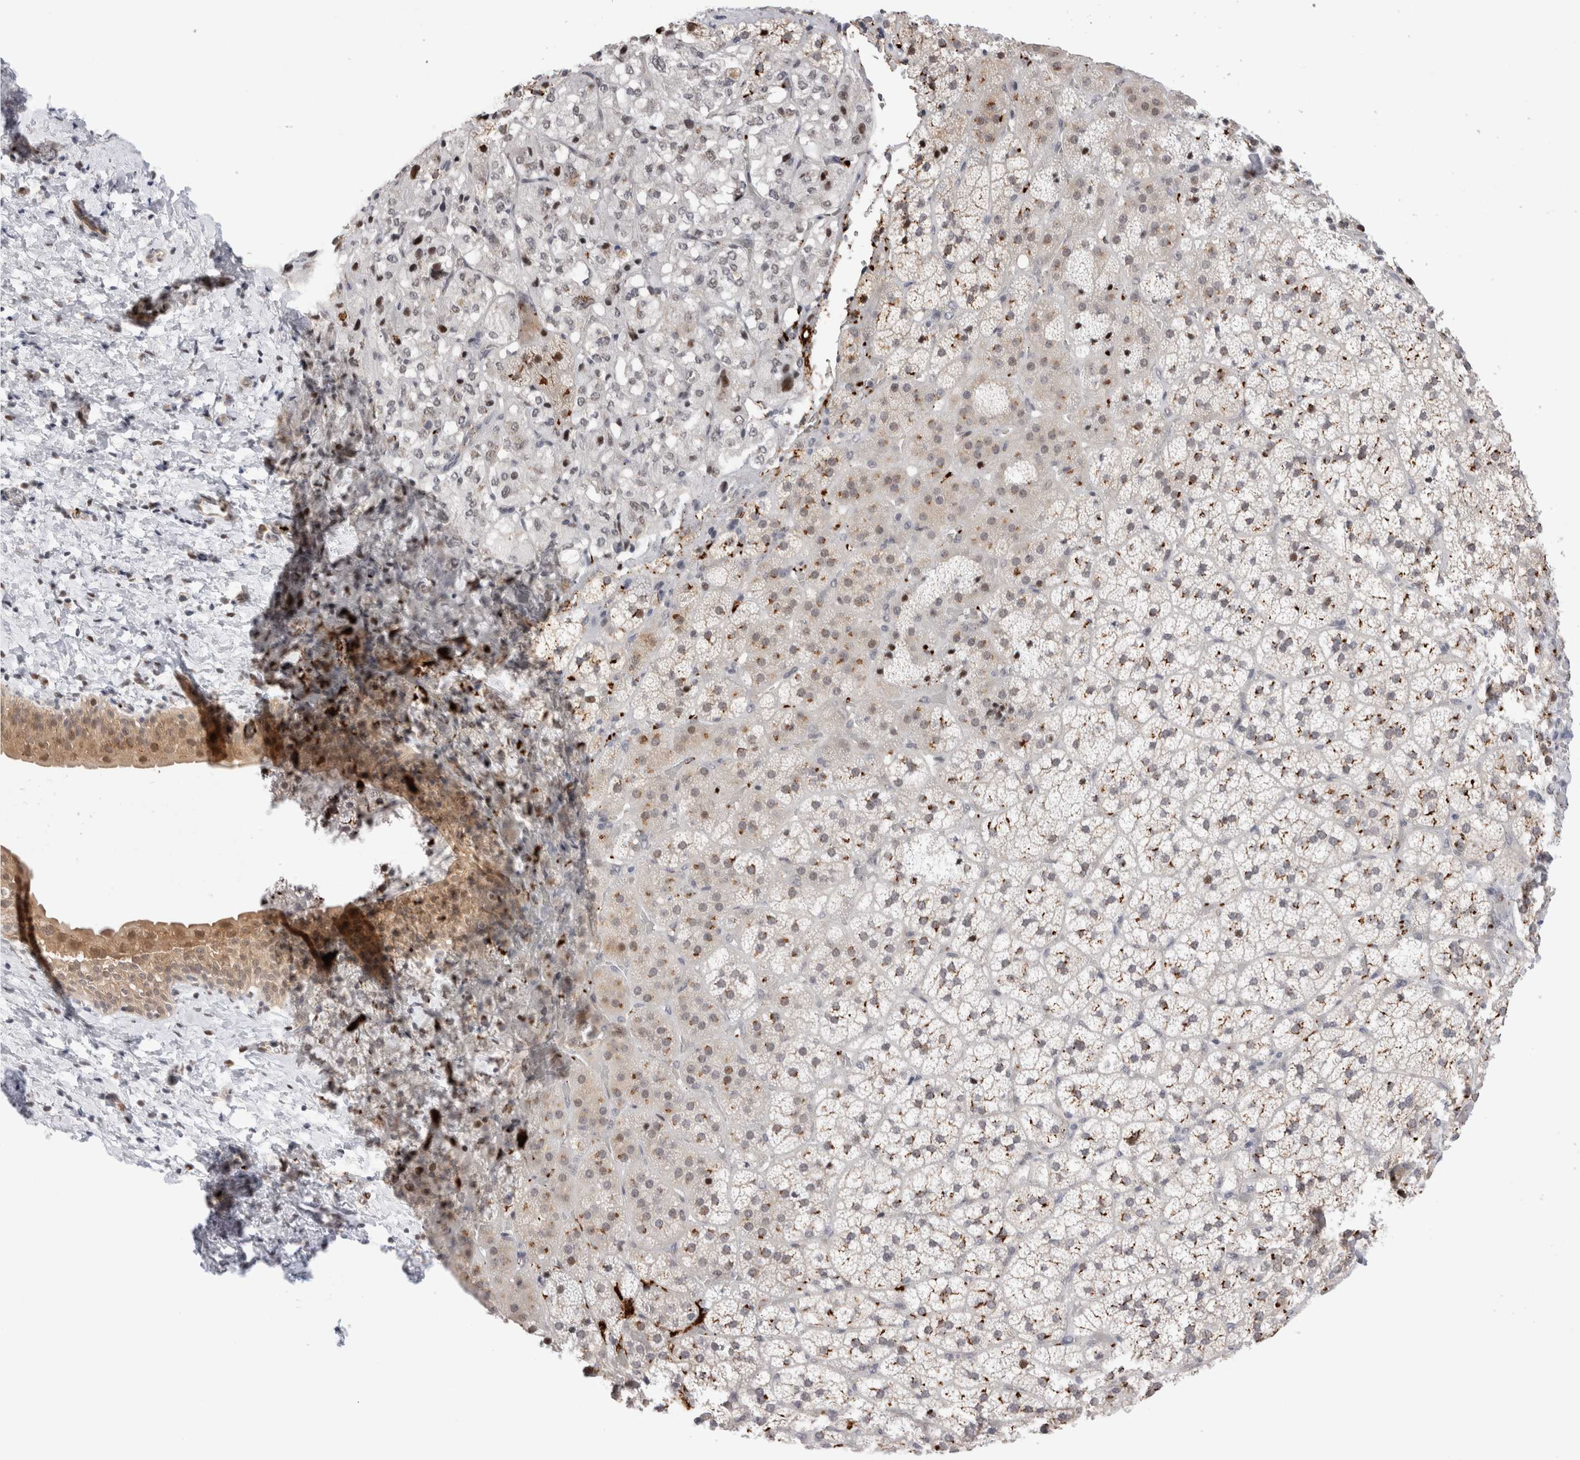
{"staining": {"intensity": "strong", "quantity": "25%-75%", "location": "cytoplasmic/membranous"}, "tissue": "adrenal gland", "cell_type": "Glandular cells", "image_type": "normal", "snomed": [{"axis": "morphology", "description": "Normal tissue, NOS"}, {"axis": "topography", "description": "Adrenal gland"}], "caption": "DAB immunohistochemical staining of unremarkable human adrenal gland exhibits strong cytoplasmic/membranous protein staining in about 25%-75% of glandular cells. The staining is performed using DAB (3,3'-diaminobenzidine) brown chromogen to label protein expression. The nuclei are counter-stained blue using hematoxylin.", "gene": "VPS28", "patient": {"sex": "female", "age": 44}}